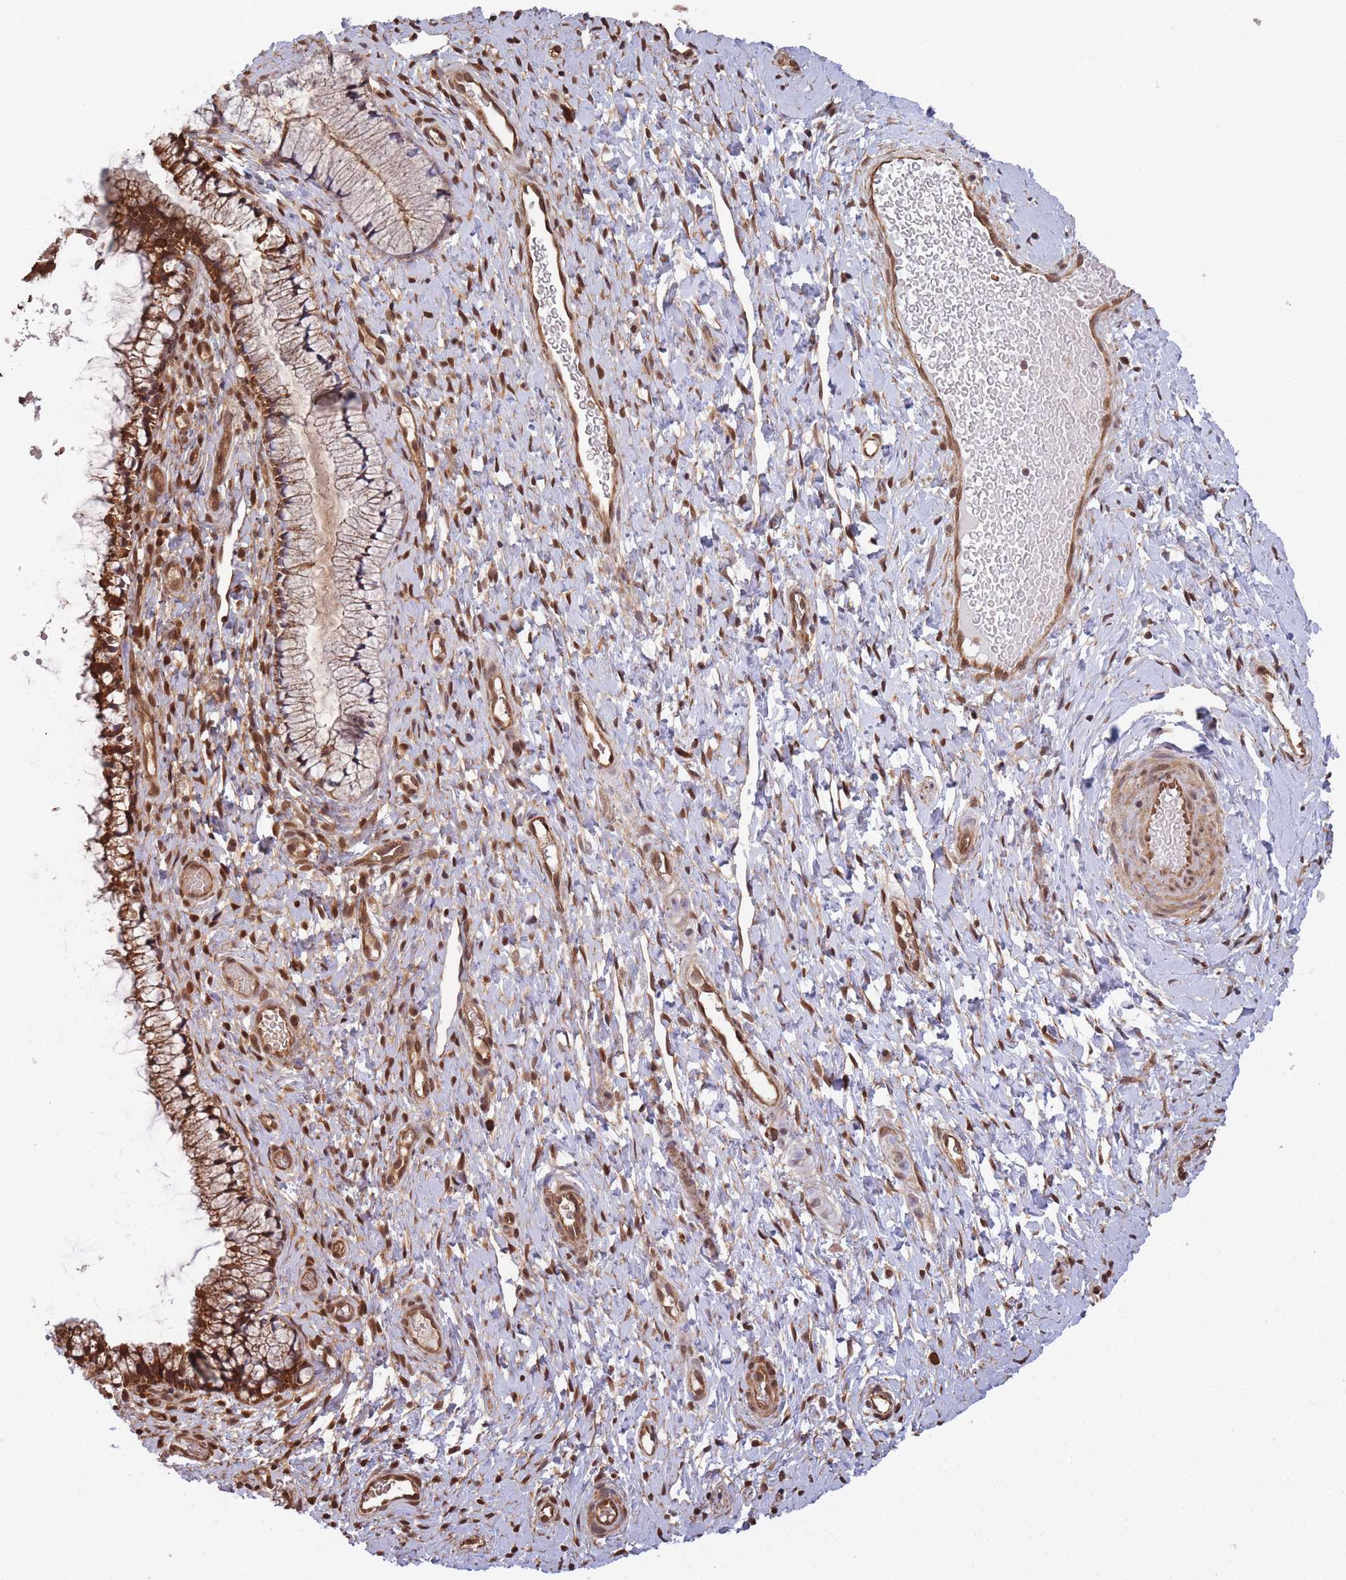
{"staining": {"intensity": "moderate", "quantity": "25%-75%", "location": "cytoplasmic/membranous"}, "tissue": "cervix", "cell_type": "Glandular cells", "image_type": "normal", "snomed": [{"axis": "morphology", "description": "Normal tissue, NOS"}, {"axis": "topography", "description": "Cervix"}], "caption": "Benign cervix demonstrates moderate cytoplasmic/membranous staining in about 25%-75% of glandular cells, visualized by immunohistochemistry. The protein is shown in brown color, while the nuclei are stained blue.", "gene": "ARL13B", "patient": {"sex": "female", "age": 36}}